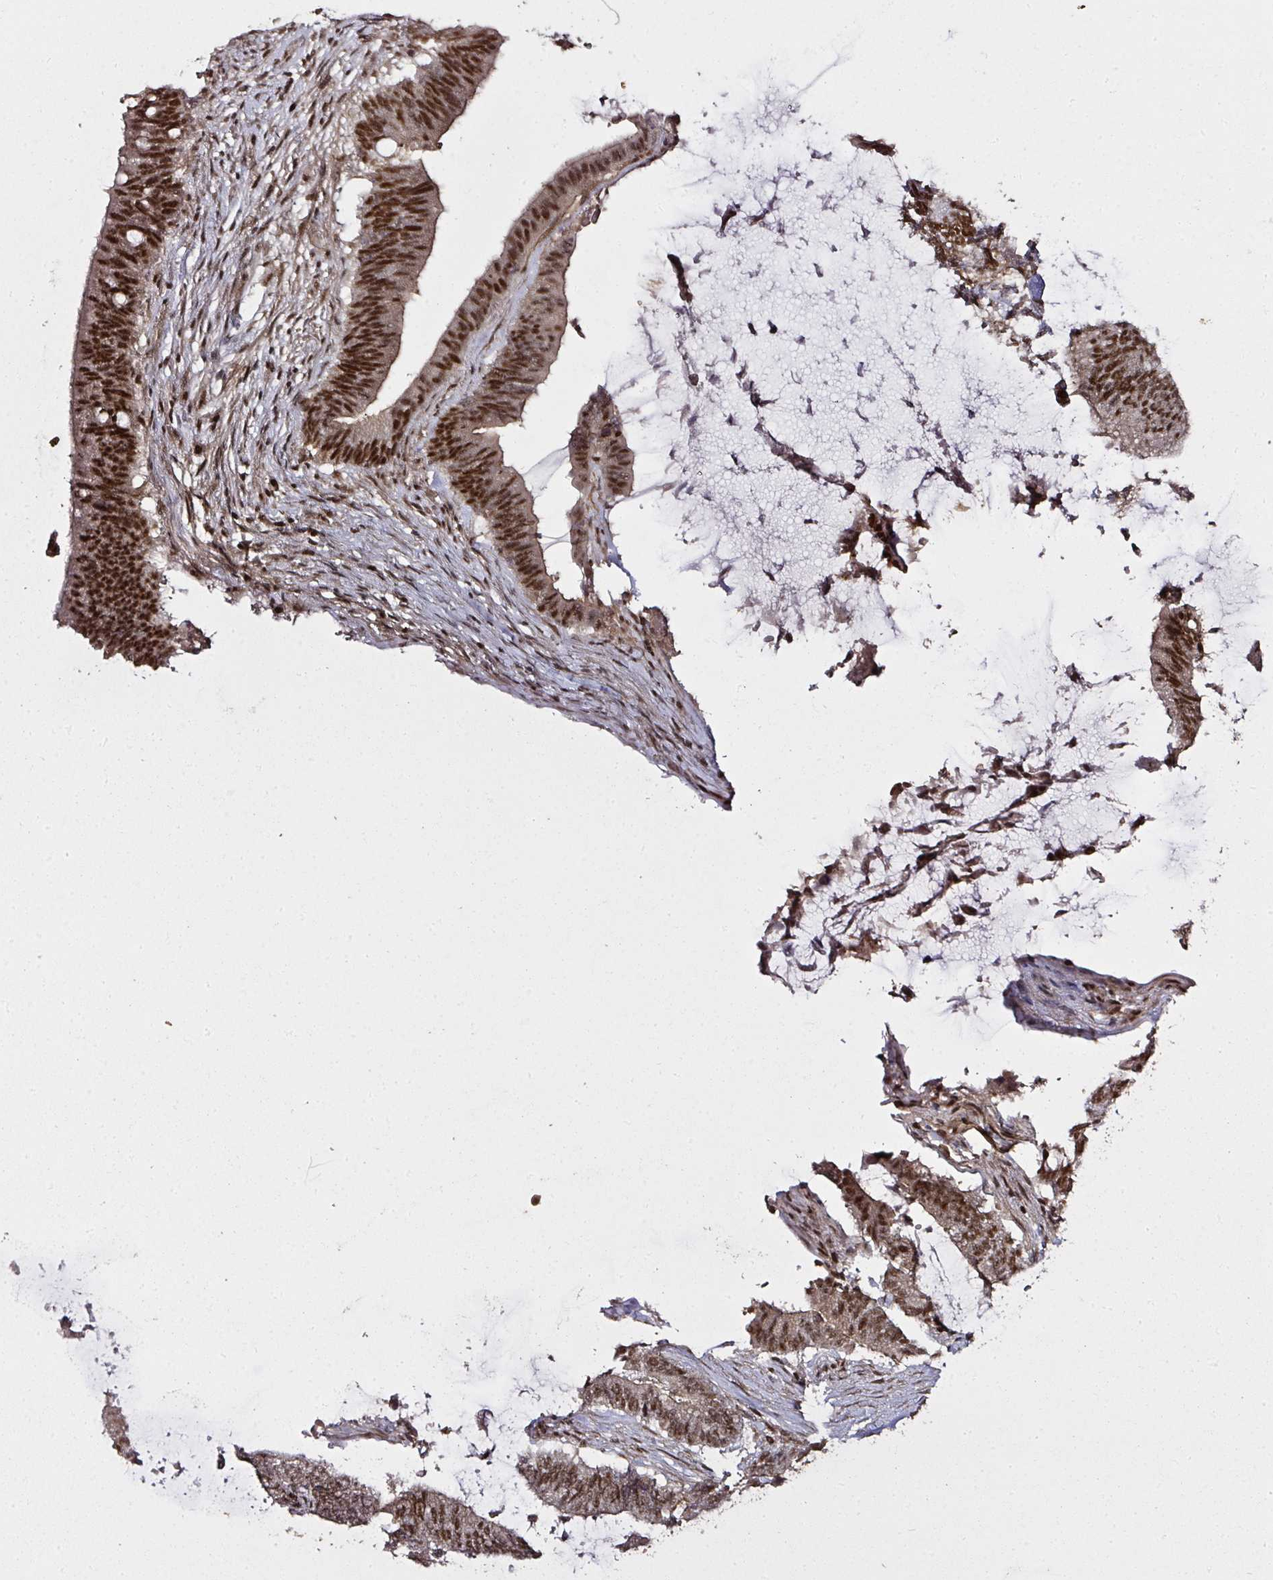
{"staining": {"intensity": "moderate", "quantity": ">75%", "location": "nuclear"}, "tissue": "colorectal cancer", "cell_type": "Tumor cells", "image_type": "cancer", "snomed": [{"axis": "morphology", "description": "Adenocarcinoma, NOS"}, {"axis": "topography", "description": "Colon"}], "caption": "Immunohistochemical staining of colorectal cancer reveals medium levels of moderate nuclear protein expression in about >75% of tumor cells.", "gene": "GPRIN2", "patient": {"sex": "female", "age": 43}}